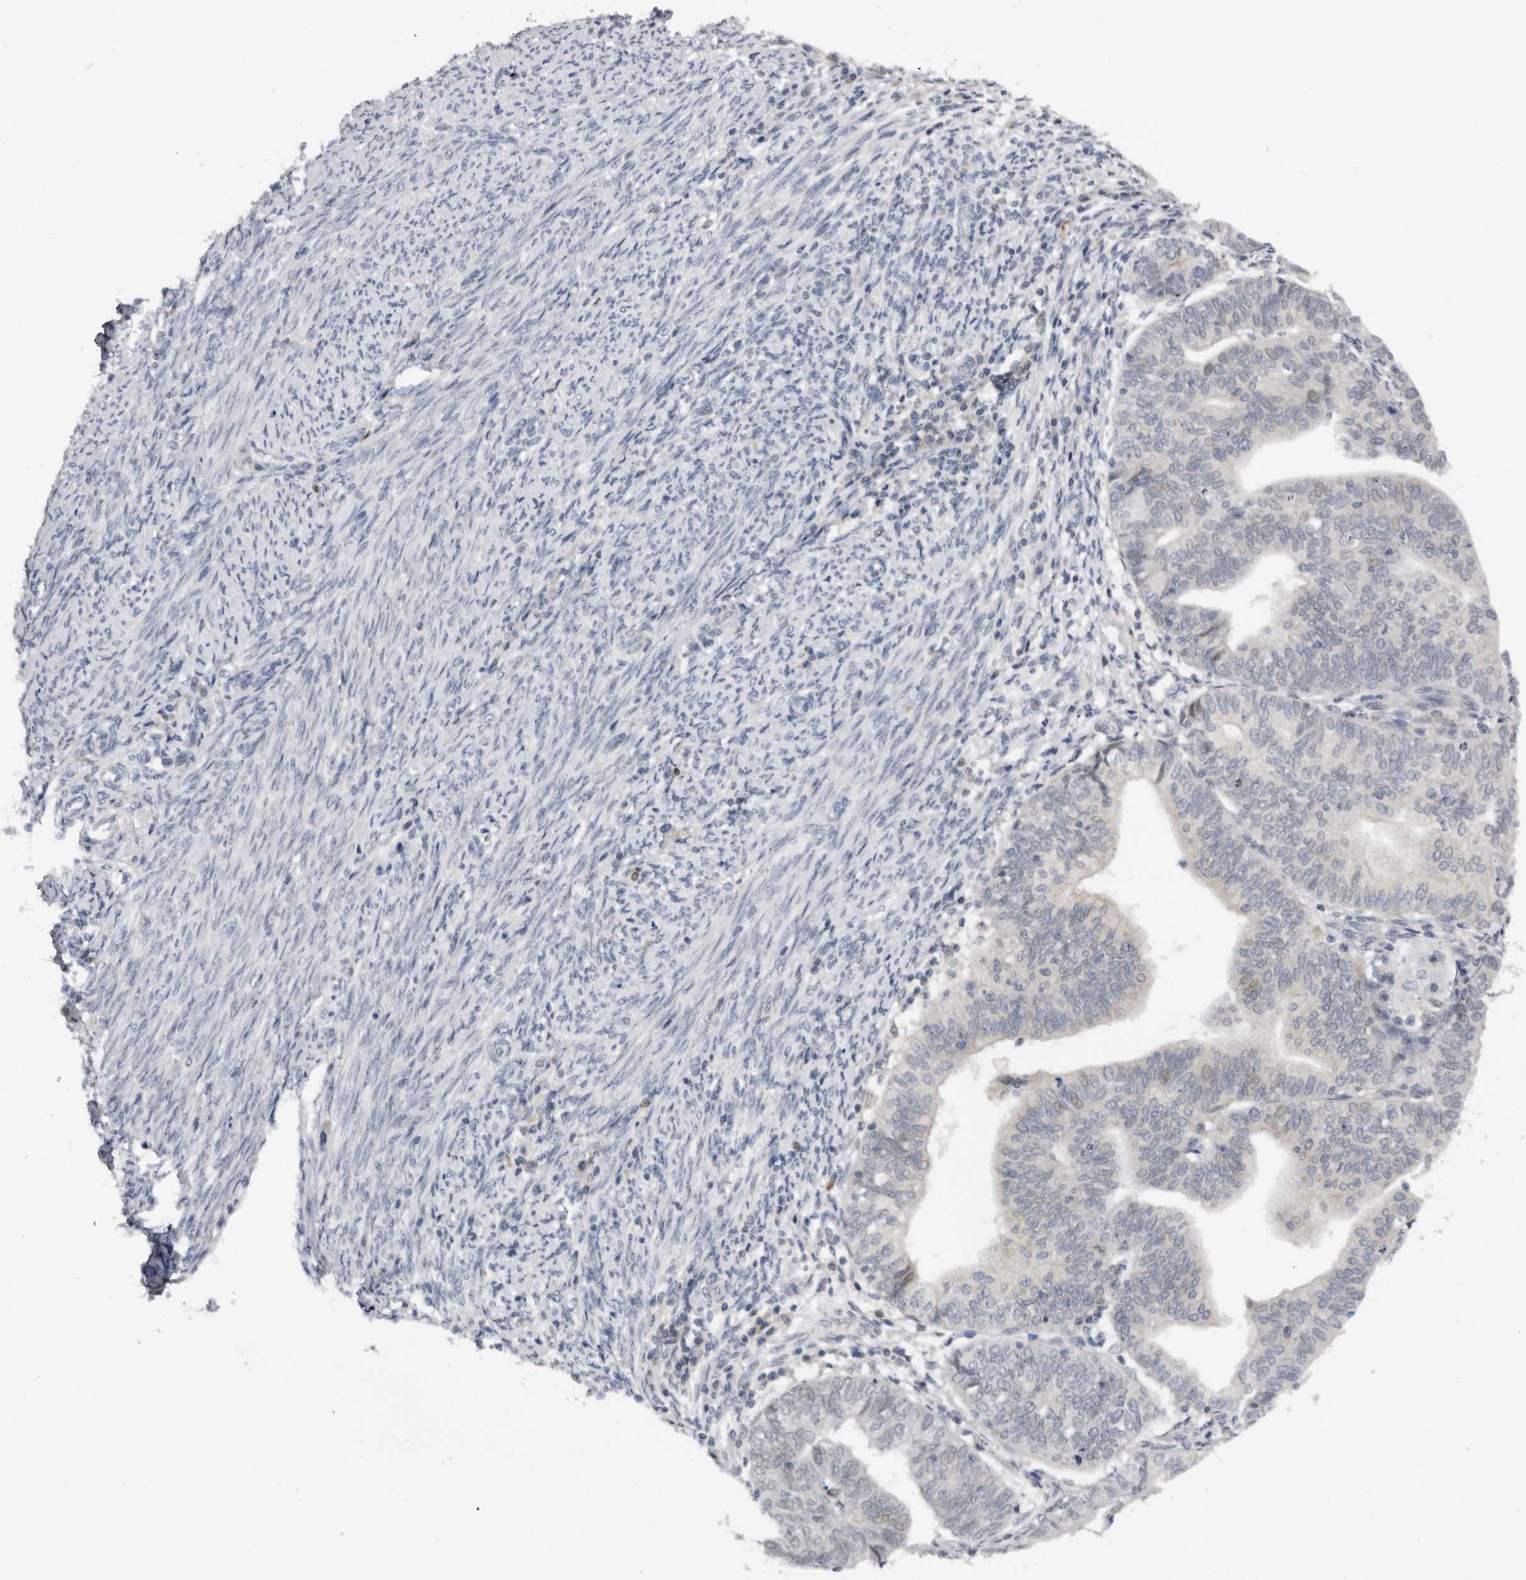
{"staining": {"intensity": "negative", "quantity": "none", "location": "none"}, "tissue": "endometrial cancer", "cell_type": "Tumor cells", "image_type": "cancer", "snomed": [{"axis": "morphology", "description": "Adenocarcinoma, NOS"}, {"axis": "topography", "description": "Uterus"}], "caption": "This is an IHC photomicrograph of human endometrial cancer. There is no expression in tumor cells.", "gene": "KIF2B", "patient": {"sex": "female", "age": 77}}